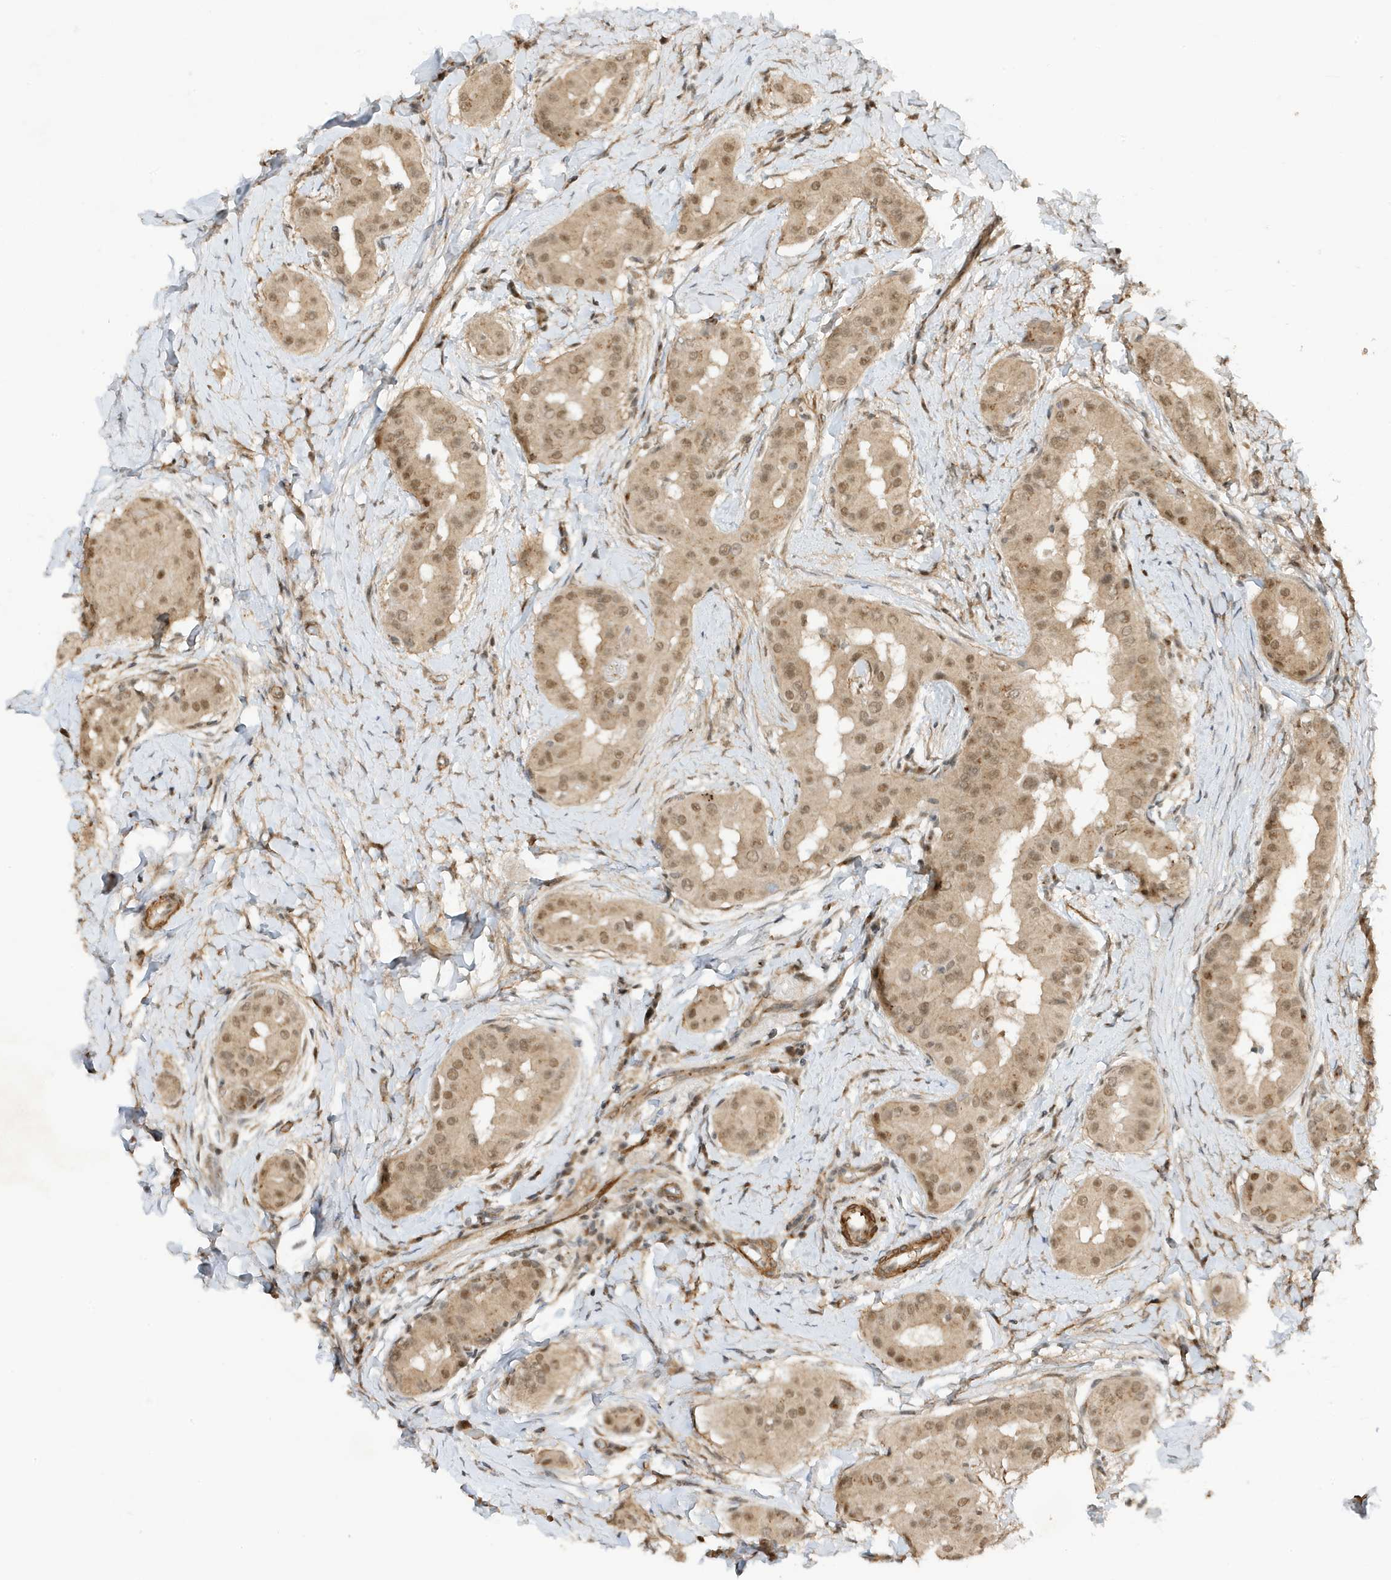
{"staining": {"intensity": "moderate", "quantity": "25%-75%", "location": "cytoplasmic/membranous,nuclear"}, "tissue": "thyroid cancer", "cell_type": "Tumor cells", "image_type": "cancer", "snomed": [{"axis": "morphology", "description": "Papillary adenocarcinoma, NOS"}, {"axis": "topography", "description": "Thyroid gland"}], "caption": "Thyroid papillary adenocarcinoma stained for a protein (brown) reveals moderate cytoplasmic/membranous and nuclear positive staining in about 25%-75% of tumor cells.", "gene": "MAST3", "patient": {"sex": "male", "age": 33}}